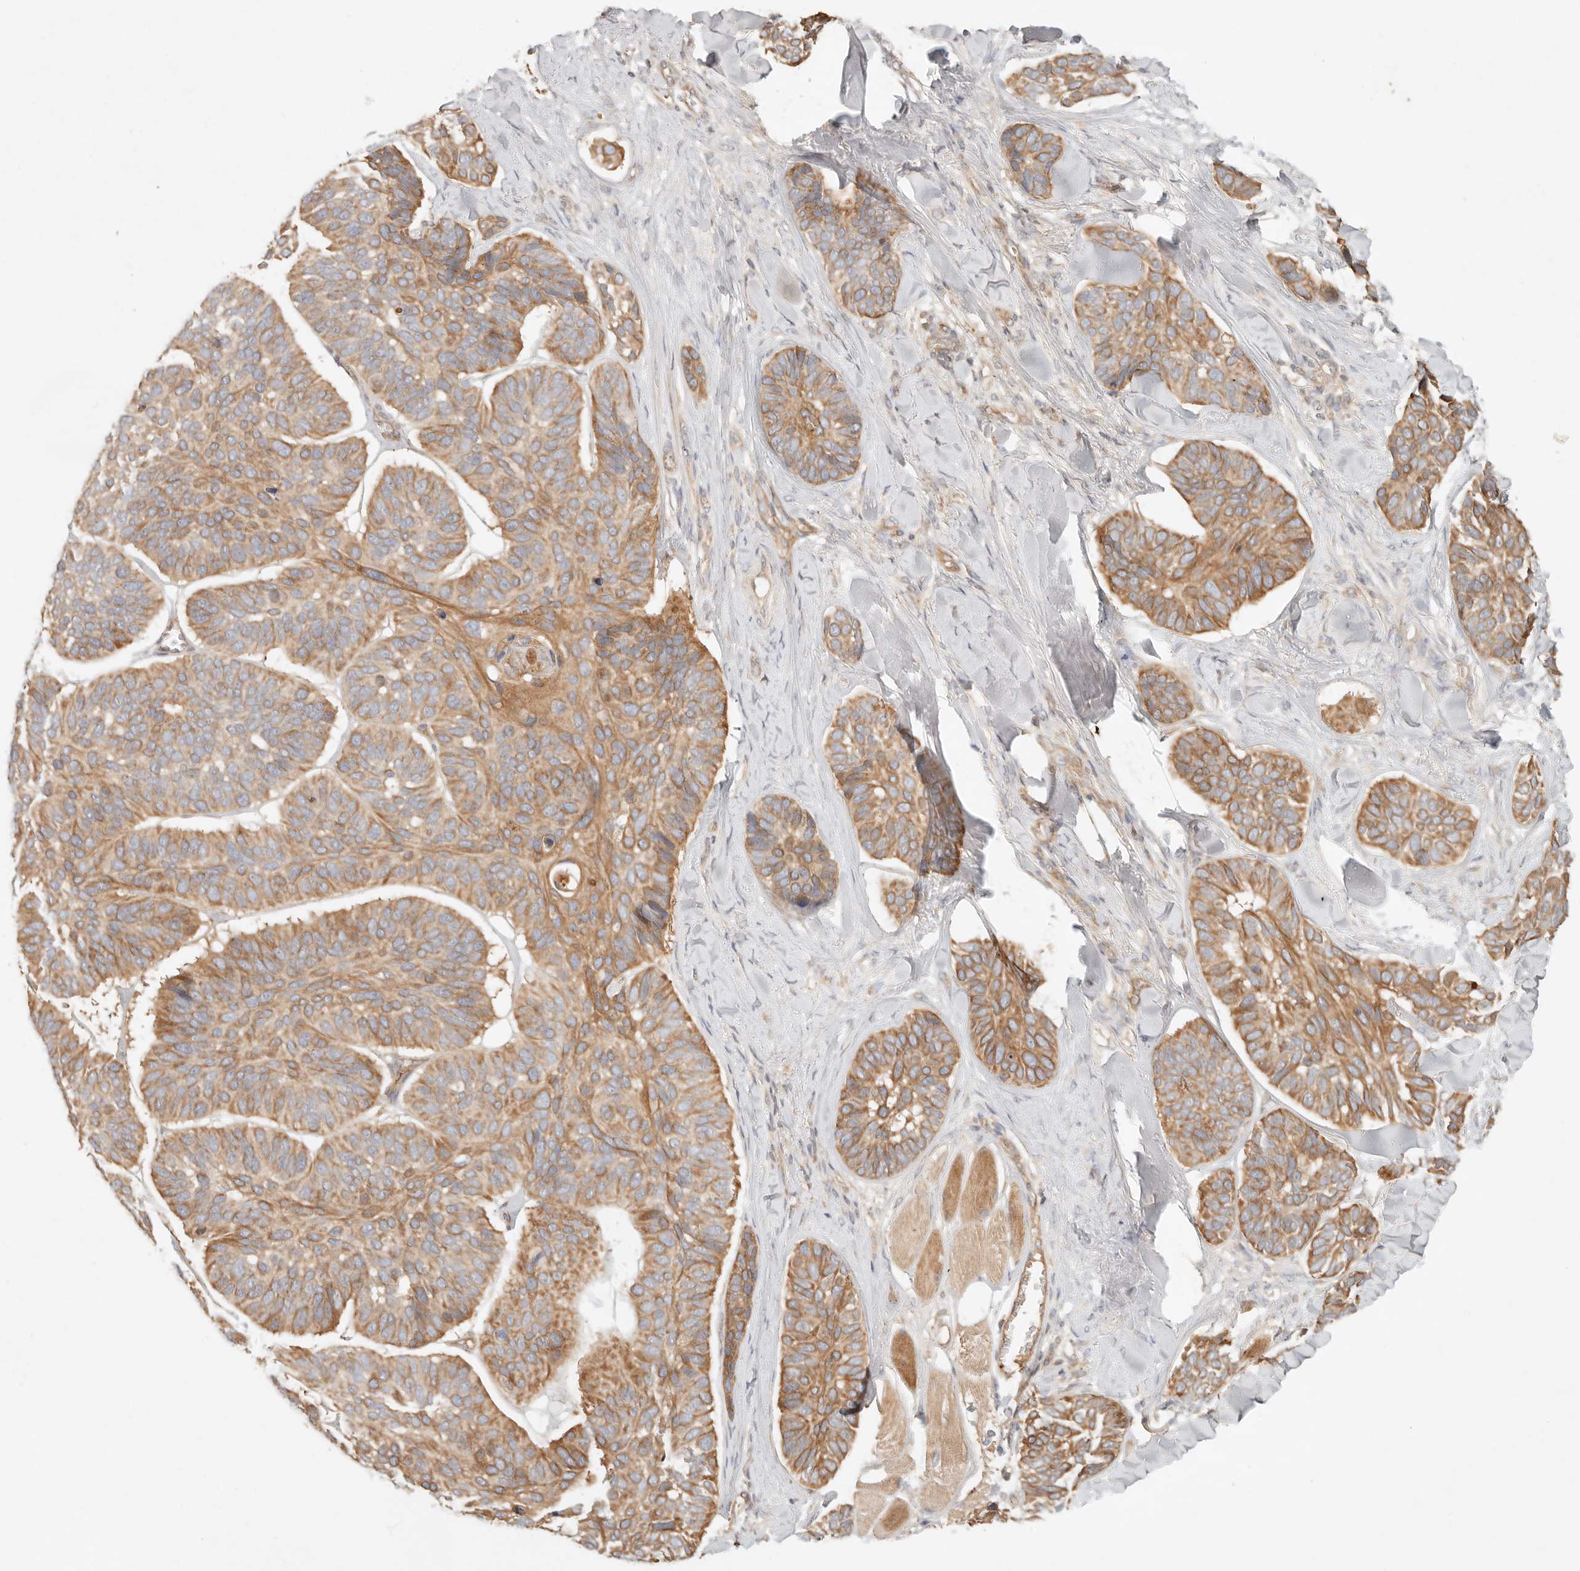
{"staining": {"intensity": "moderate", "quantity": ">75%", "location": "cytoplasmic/membranous"}, "tissue": "skin cancer", "cell_type": "Tumor cells", "image_type": "cancer", "snomed": [{"axis": "morphology", "description": "Basal cell carcinoma"}, {"axis": "topography", "description": "Skin"}], "caption": "This micrograph exhibits immunohistochemistry staining of human skin basal cell carcinoma, with medium moderate cytoplasmic/membranous positivity in approximately >75% of tumor cells.", "gene": "HECTD3", "patient": {"sex": "male", "age": 62}}